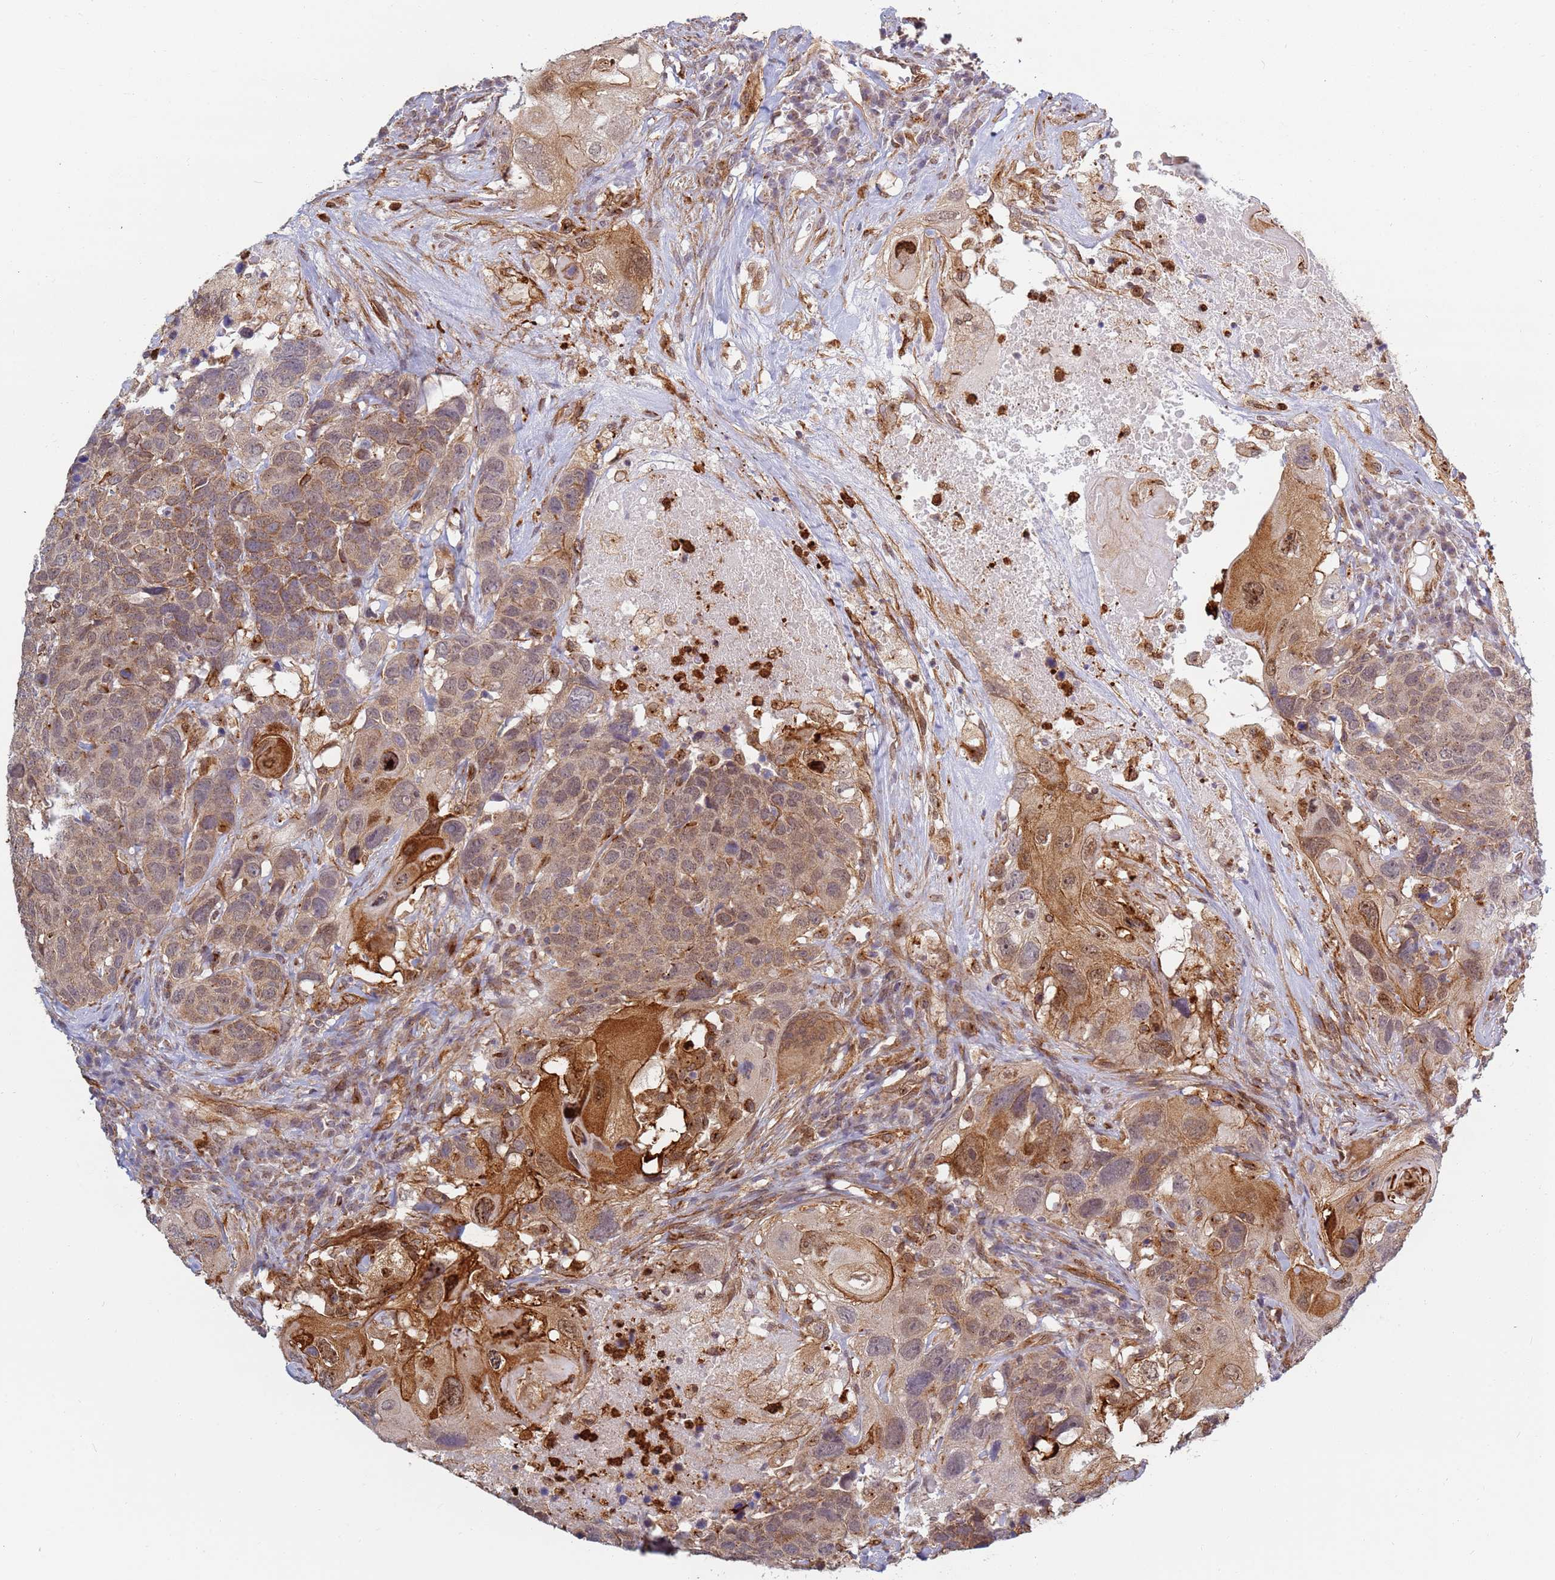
{"staining": {"intensity": "moderate", "quantity": "25%-75%", "location": "cytoplasmic/membranous"}, "tissue": "head and neck cancer", "cell_type": "Tumor cells", "image_type": "cancer", "snomed": [{"axis": "morphology", "description": "Squamous cell carcinoma, NOS"}, {"axis": "topography", "description": "Head-Neck"}], "caption": "A histopathology image of head and neck squamous cell carcinoma stained for a protein demonstrates moderate cytoplasmic/membranous brown staining in tumor cells.", "gene": "CEP170", "patient": {"sex": "male", "age": 66}}